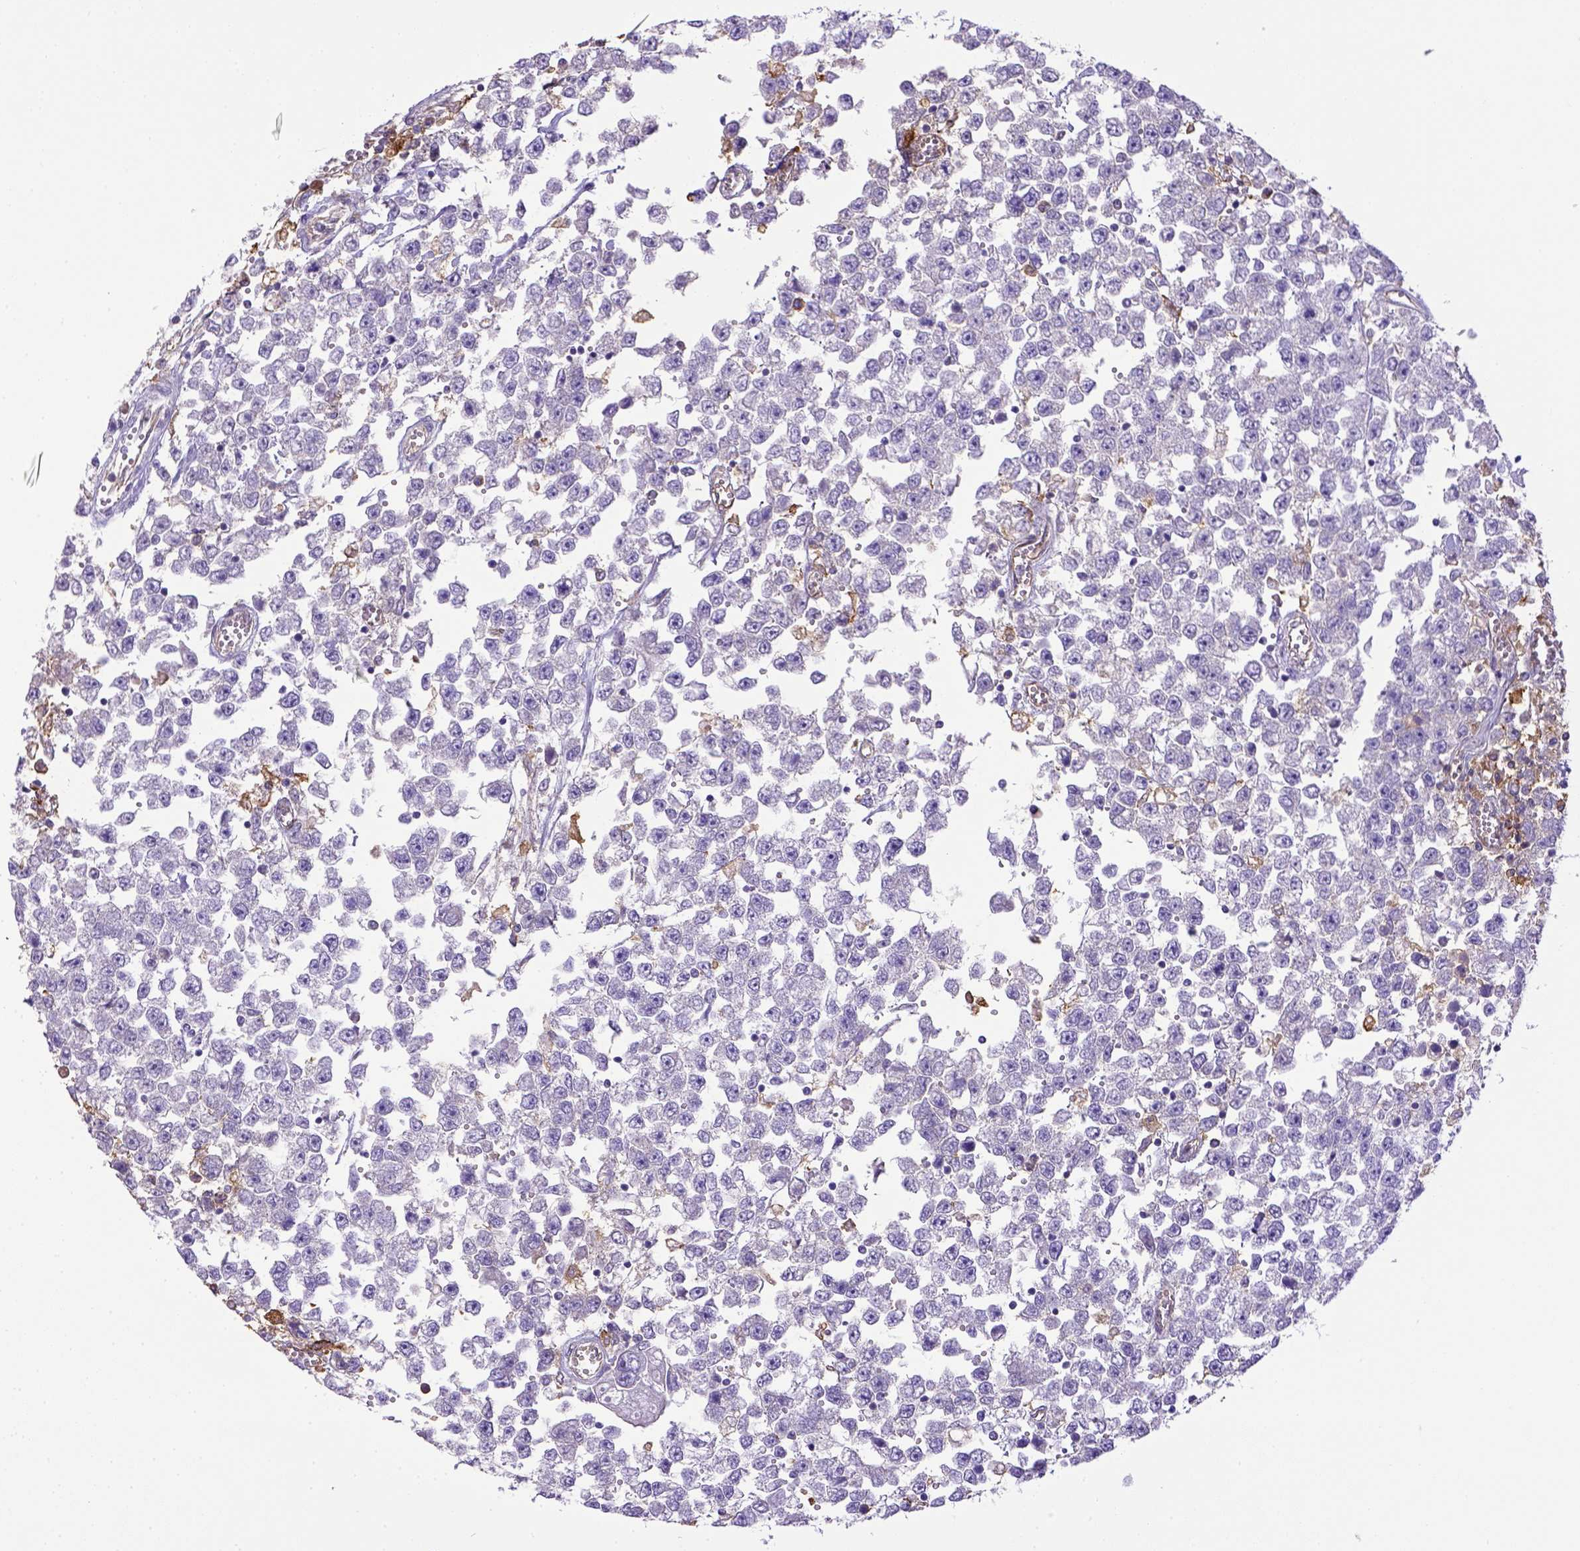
{"staining": {"intensity": "negative", "quantity": "none", "location": "none"}, "tissue": "testis cancer", "cell_type": "Tumor cells", "image_type": "cancer", "snomed": [{"axis": "morphology", "description": "Seminoma, NOS"}, {"axis": "topography", "description": "Testis"}], "caption": "DAB (3,3'-diaminobenzidine) immunohistochemical staining of testis cancer reveals no significant staining in tumor cells. Nuclei are stained in blue.", "gene": "CD40", "patient": {"sex": "male", "age": 34}}